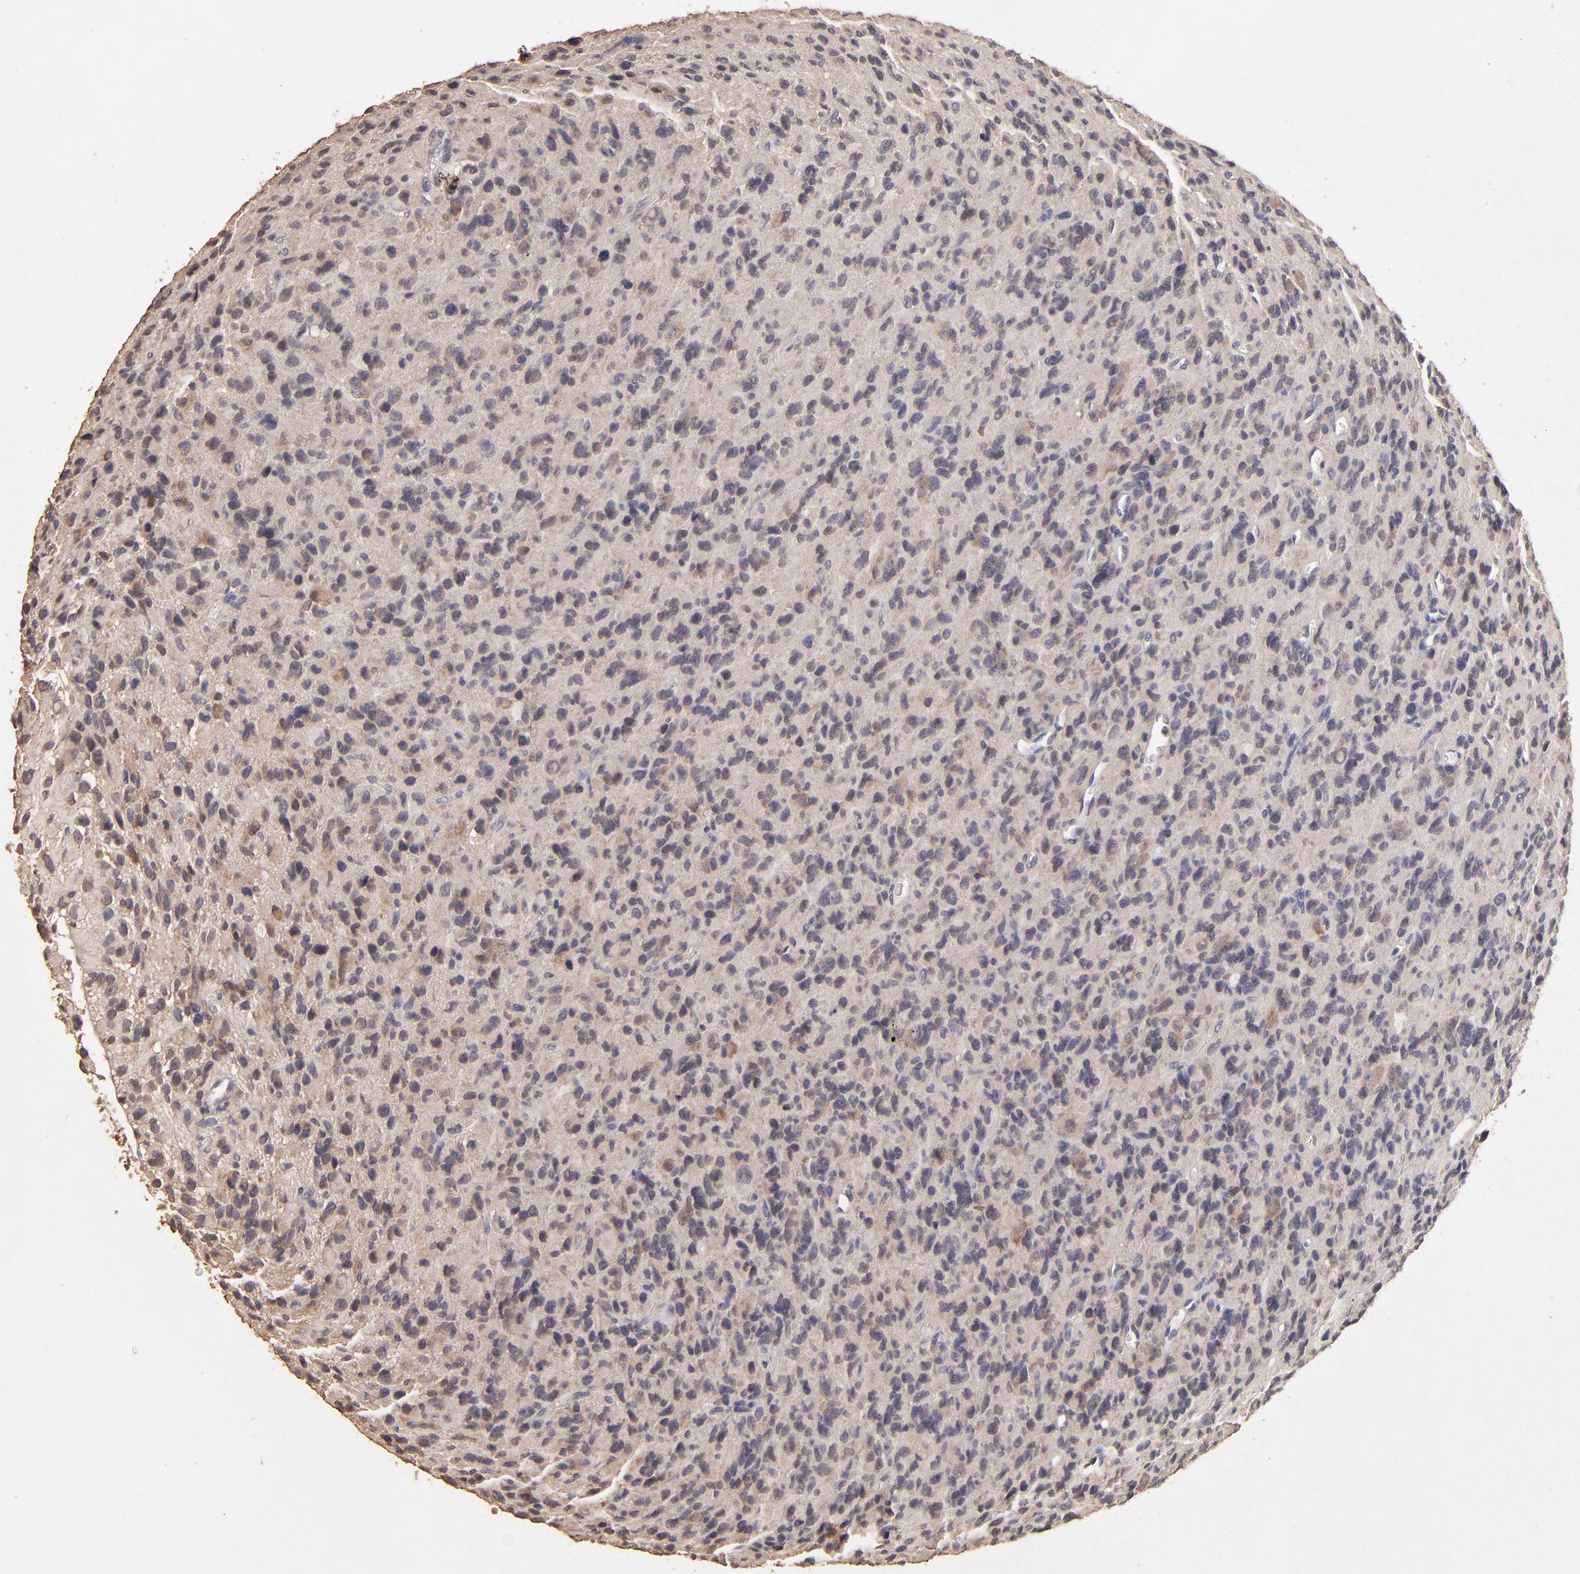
{"staining": {"intensity": "weak", "quantity": "25%-75%", "location": "cytoplasmic/membranous"}, "tissue": "glioma", "cell_type": "Tumor cells", "image_type": "cancer", "snomed": [{"axis": "morphology", "description": "Glioma, malignant, High grade"}, {"axis": "topography", "description": "Brain"}], "caption": "Malignant glioma (high-grade) tissue displays weak cytoplasmic/membranous positivity in approximately 25%-75% of tumor cells", "gene": "OPHN1", "patient": {"sex": "male", "age": 77}}